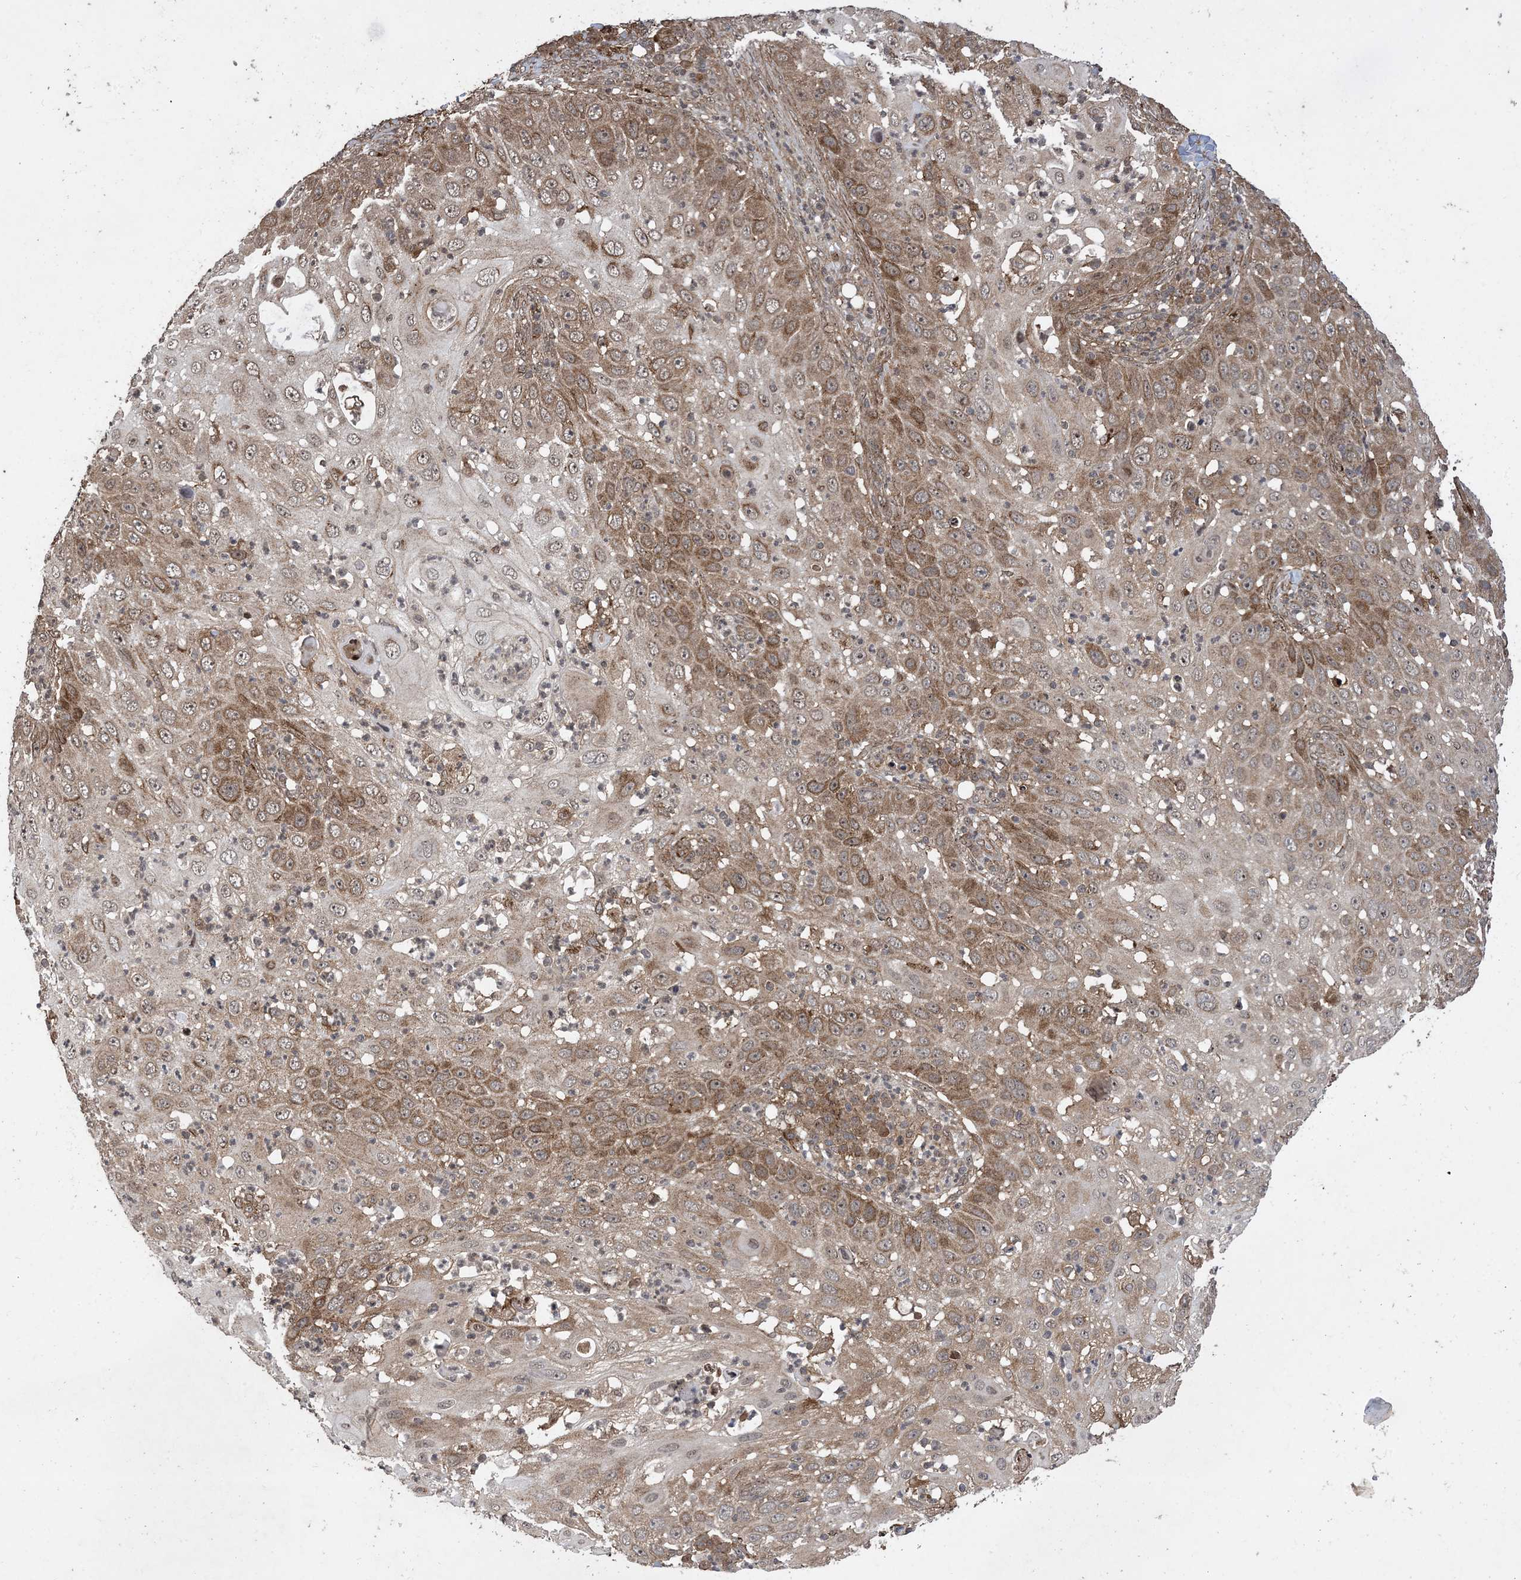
{"staining": {"intensity": "moderate", "quantity": ">75%", "location": "cytoplasmic/membranous"}, "tissue": "skin cancer", "cell_type": "Tumor cells", "image_type": "cancer", "snomed": [{"axis": "morphology", "description": "Squamous cell carcinoma, NOS"}, {"axis": "topography", "description": "Skin"}], "caption": "This photomicrograph exhibits immunohistochemistry (IHC) staining of human squamous cell carcinoma (skin), with medium moderate cytoplasmic/membranous staining in approximately >75% of tumor cells.", "gene": "ZNF511", "patient": {"sex": "female", "age": 44}}